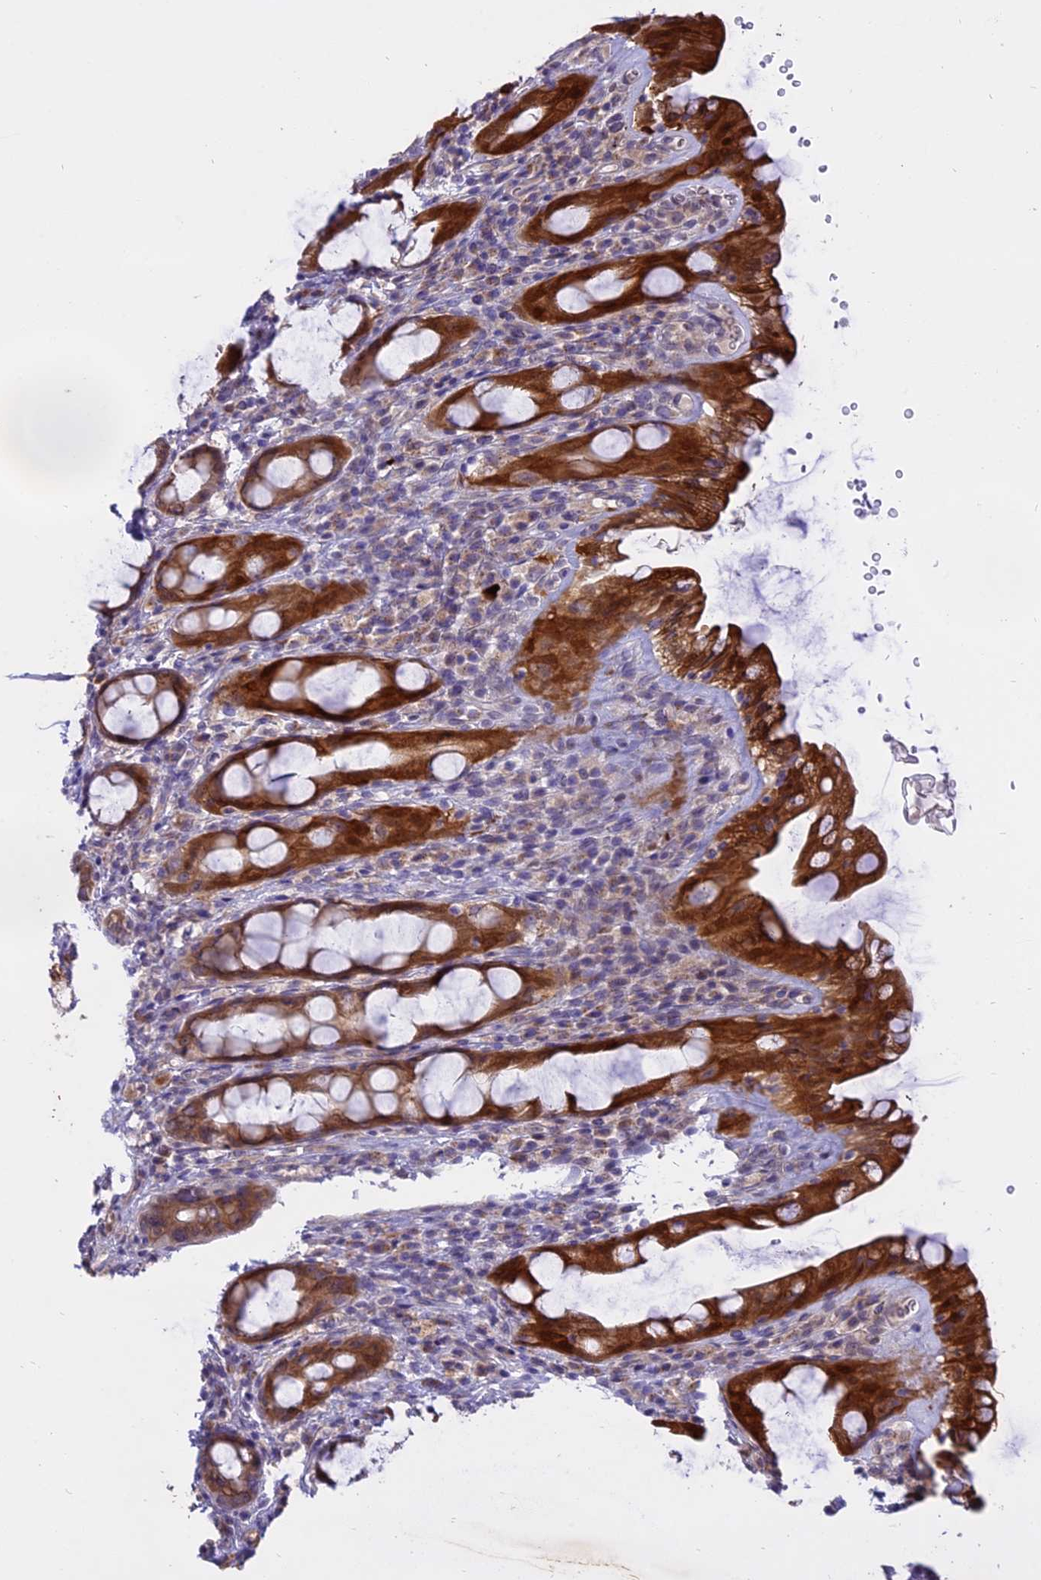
{"staining": {"intensity": "strong", "quantity": ">75%", "location": "cytoplasmic/membranous"}, "tissue": "rectum", "cell_type": "Glandular cells", "image_type": "normal", "snomed": [{"axis": "morphology", "description": "Normal tissue, NOS"}, {"axis": "topography", "description": "Rectum"}], "caption": "The micrograph shows staining of normal rectum, revealing strong cytoplasmic/membranous protein positivity (brown color) within glandular cells.", "gene": "MEMO1", "patient": {"sex": "male", "age": 44}}